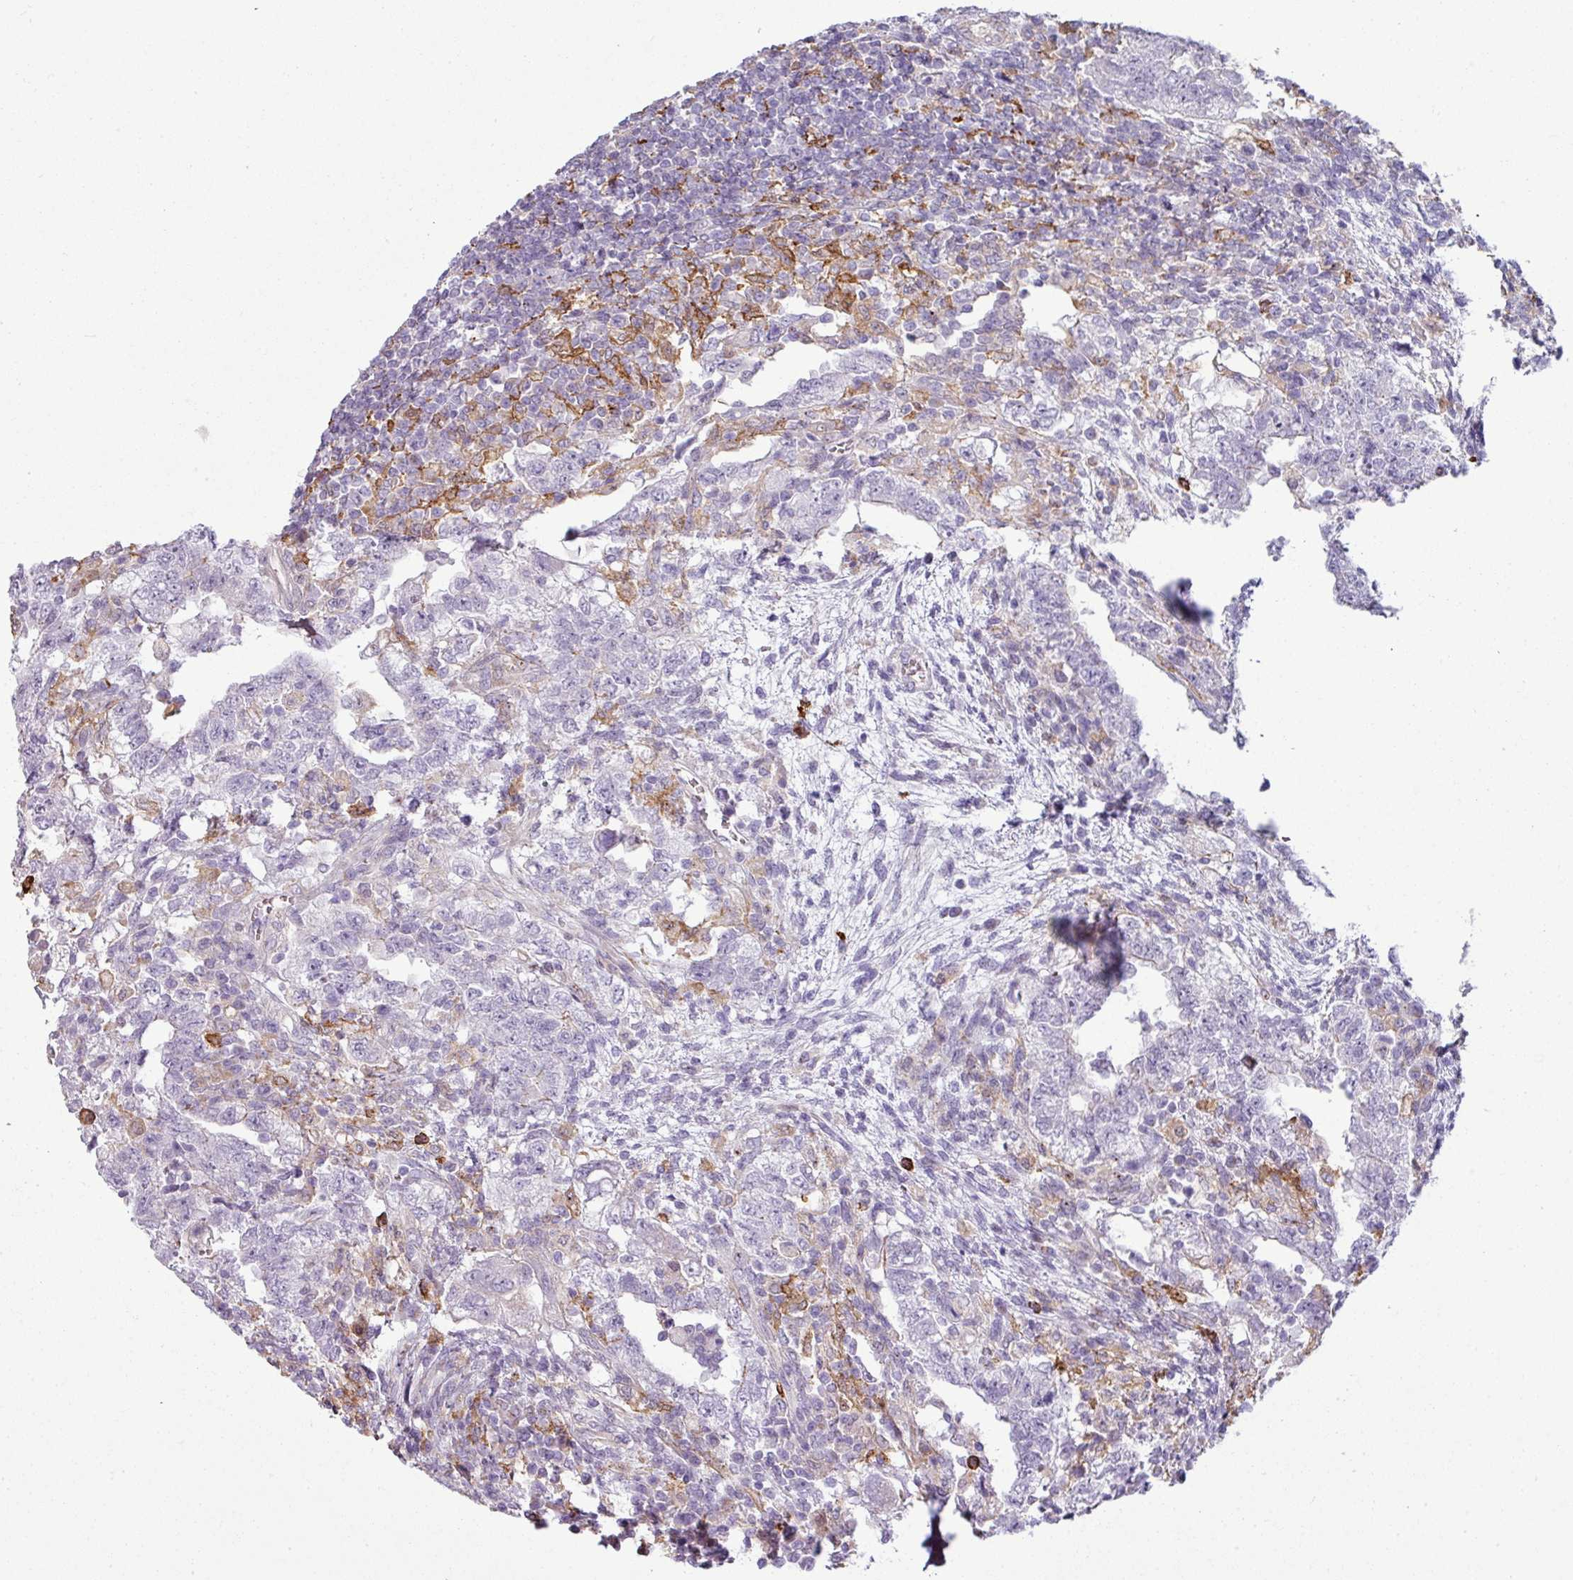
{"staining": {"intensity": "negative", "quantity": "none", "location": "none"}, "tissue": "testis cancer", "cell_type": "Tumor cells", "image_type": "cancer", "snomed": [{"axis": "morphology", "description": "Carcinoma, Embryonal, NOS"}, {"axis": "topography", "description": "Testis"}], "caption": "Testis cancer (embryonal carcinoma) was stained to show a protein in brown. There is no significant positivity in tumor cells.", "gene": "COL8A1", "patient": {"sex": "male", "age": 26}}